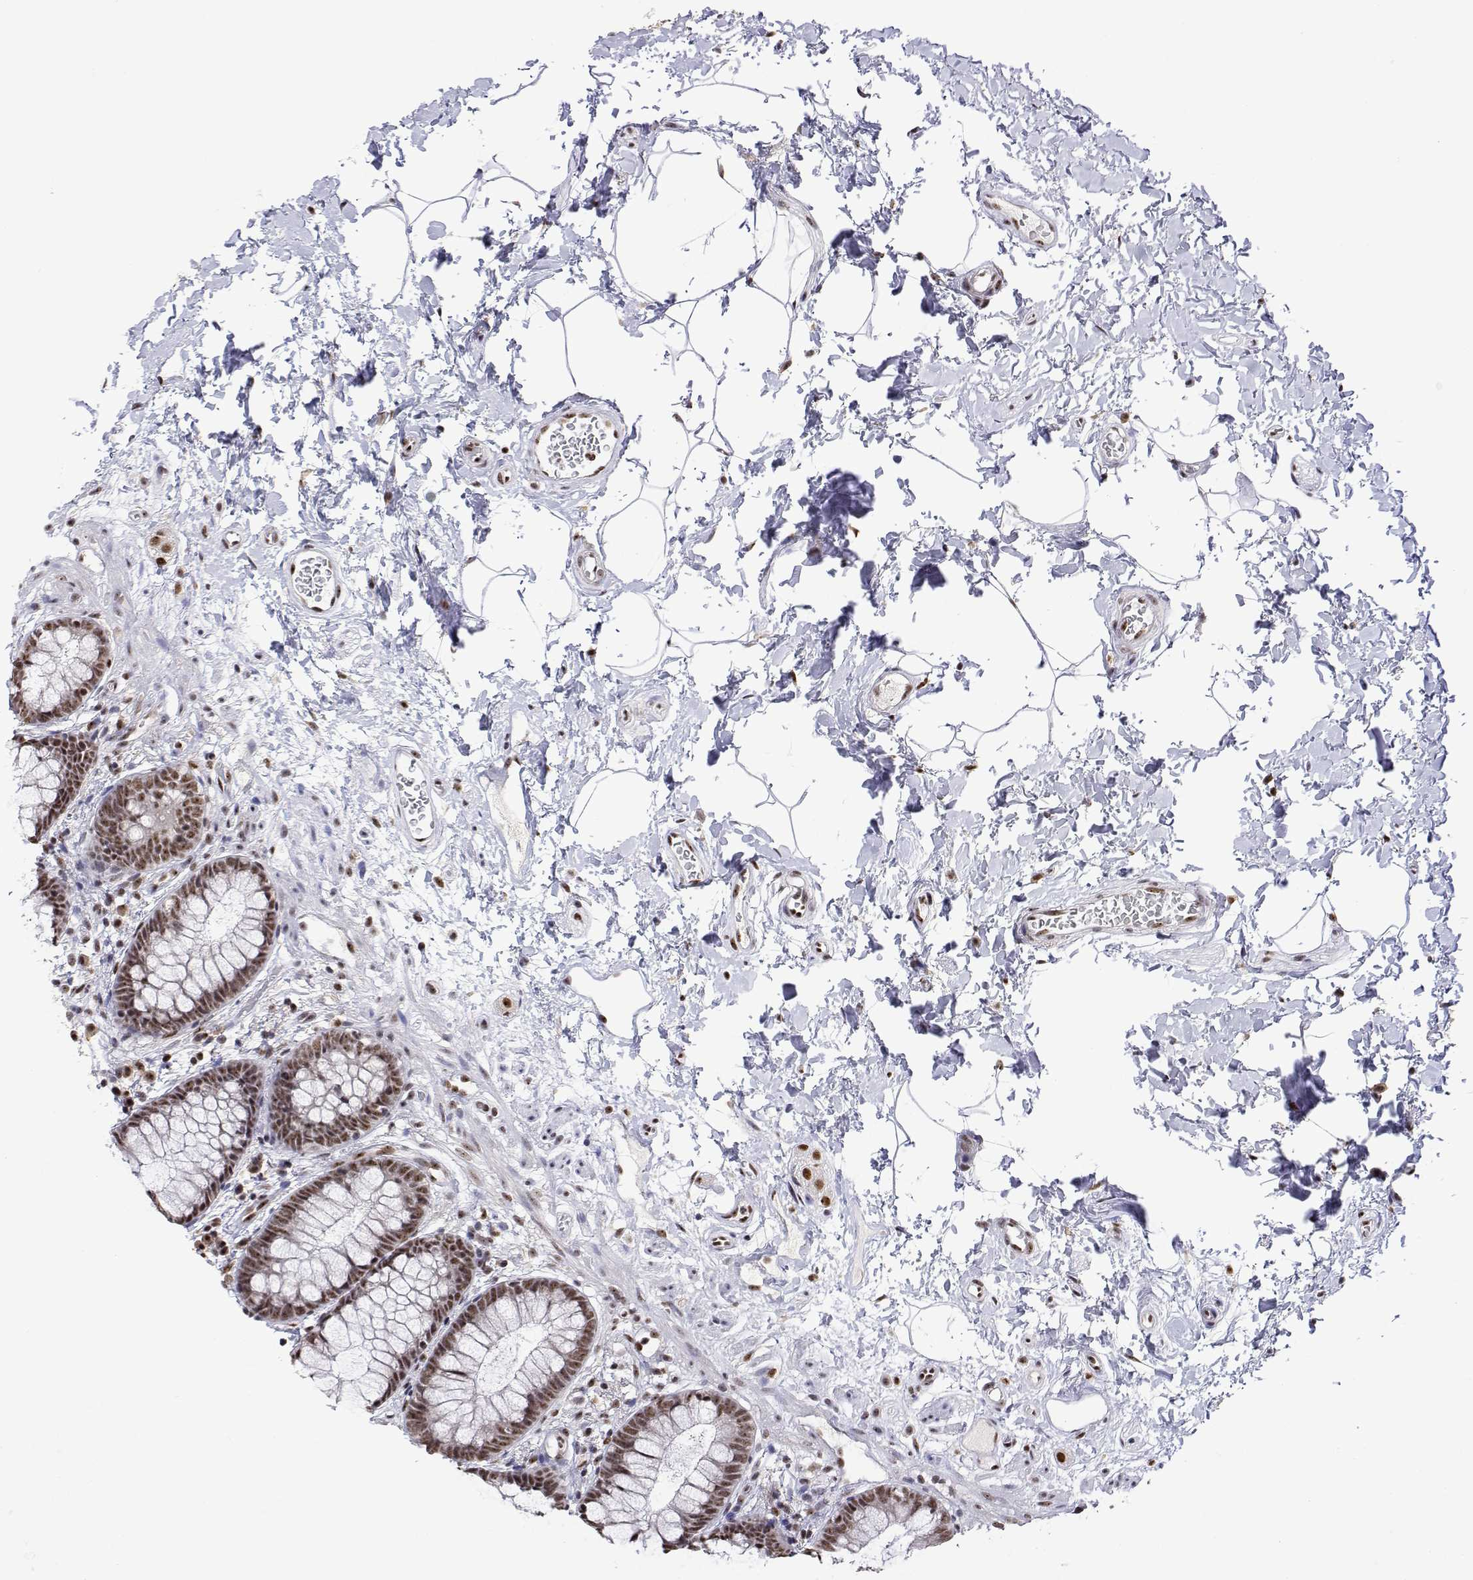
{"staining": {"intensity": "moderate", "quantity": ">75%", "location": "nuclear"}, "tissue": "rectum", "cell_type": "Glandular cells", "image_type": "normal", "snomed": [{"axis": "morphology", "description": "Normal tissue, NOS"}, {"axis": "topography", "description": "Rectum"}], "caption": "Moderate nuclear protein positivity is seen in about >75% of glandular cells in rectum. (brown staining indicates protein expression, while blue staining denotes nuclei).", "gene": "ADAR", "patient": {"sex": "female", "age": 62}}